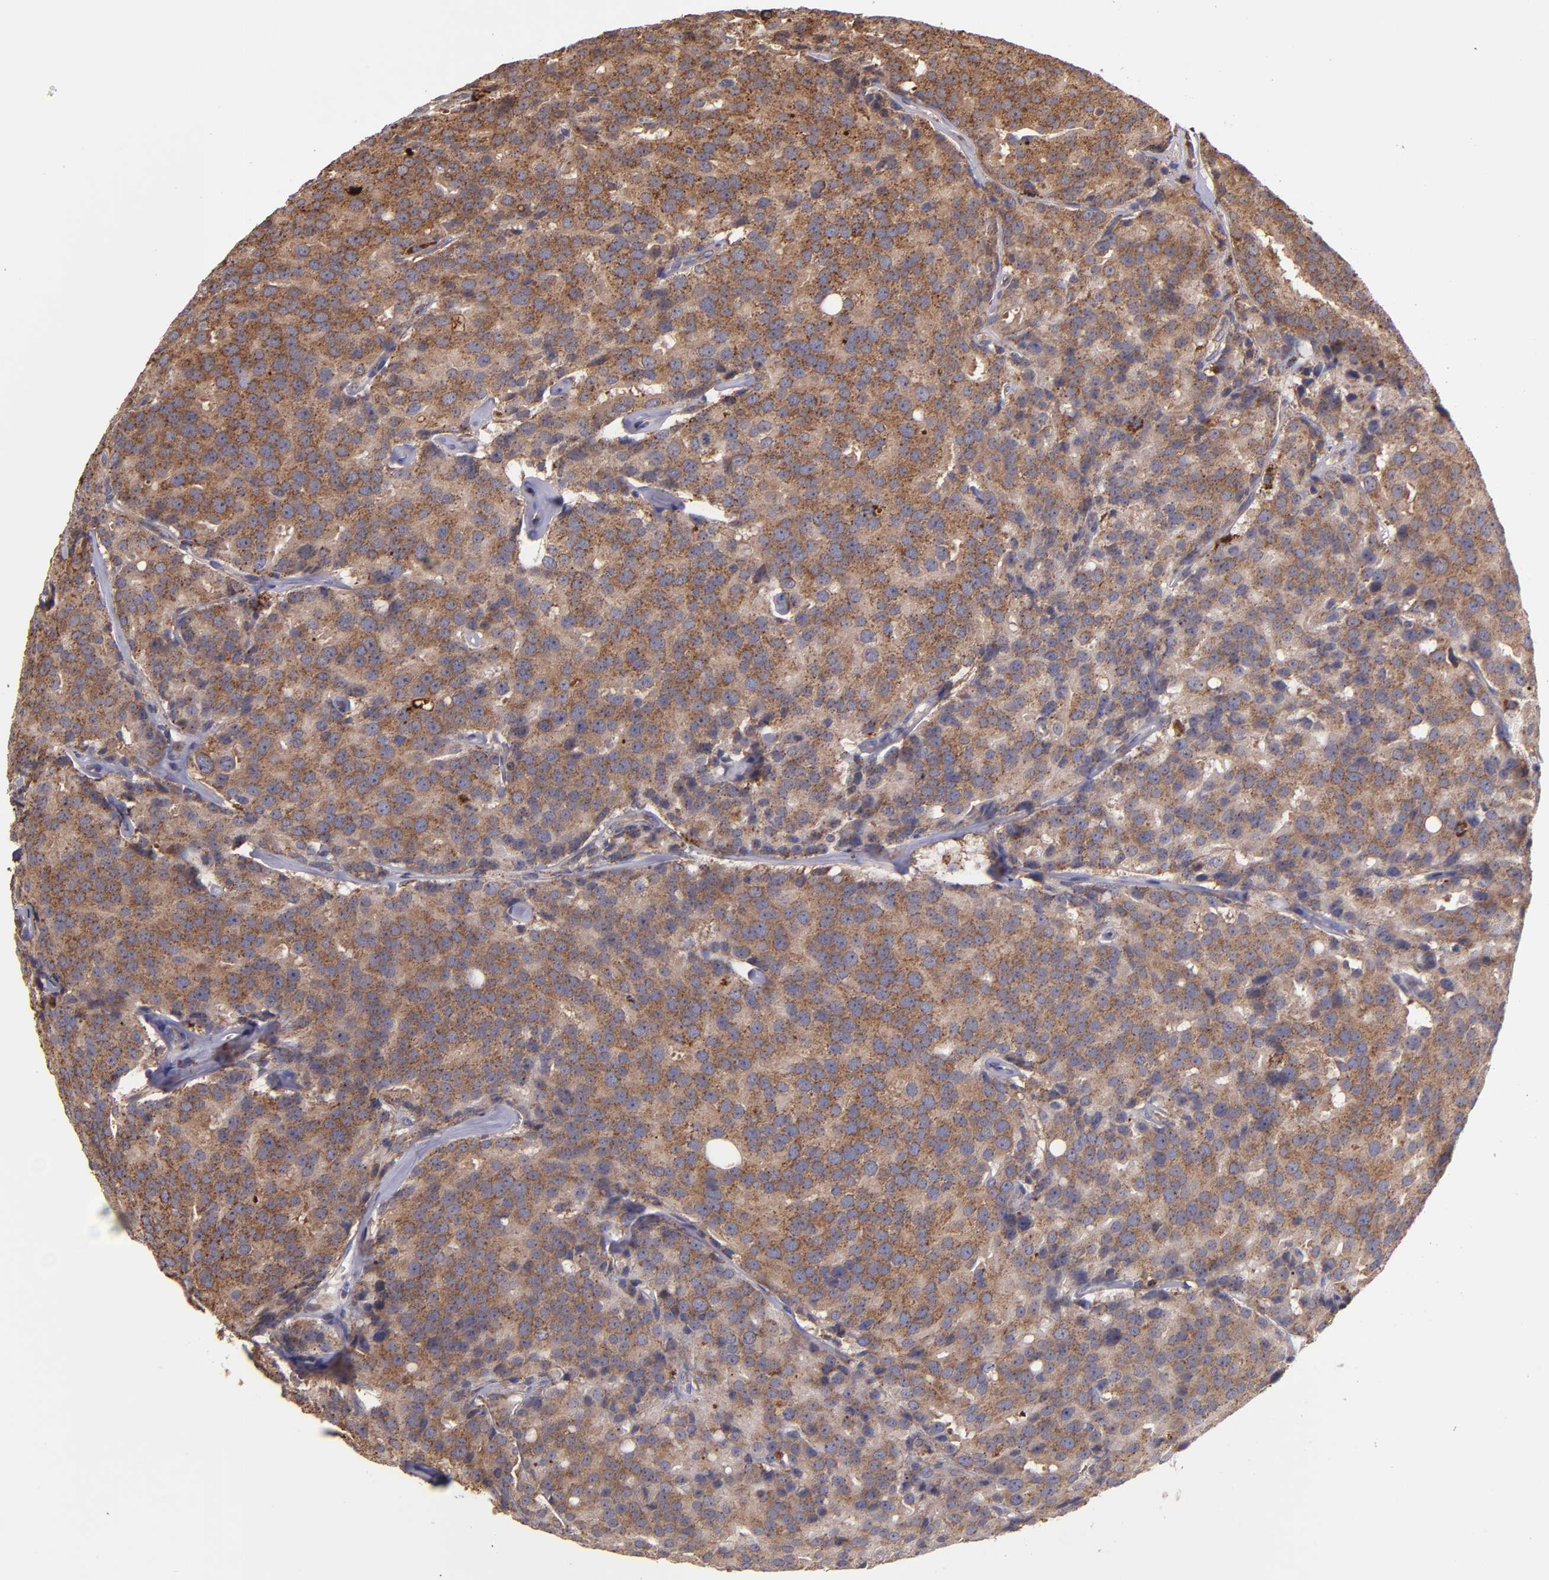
{"staining": {"intensity": "strong", "quantity": ">75%", "location": "cytoplasmic/membranous"}, "tissue": "prostate cancer", "cell_type": "Tumor cells", "image_type": "cancer", "snomed": [{"axis": "morphology", "description": "Adenocarcinoma, High grade"}, {"axis": "topography", "description": "Prostate"}], "caption": "Prostate cancer stained with a protein marker exhibits strong staining in tumor cells.", "gene": "EIF4ENIF1", "patient": {"sex": "male", "age": 64}}